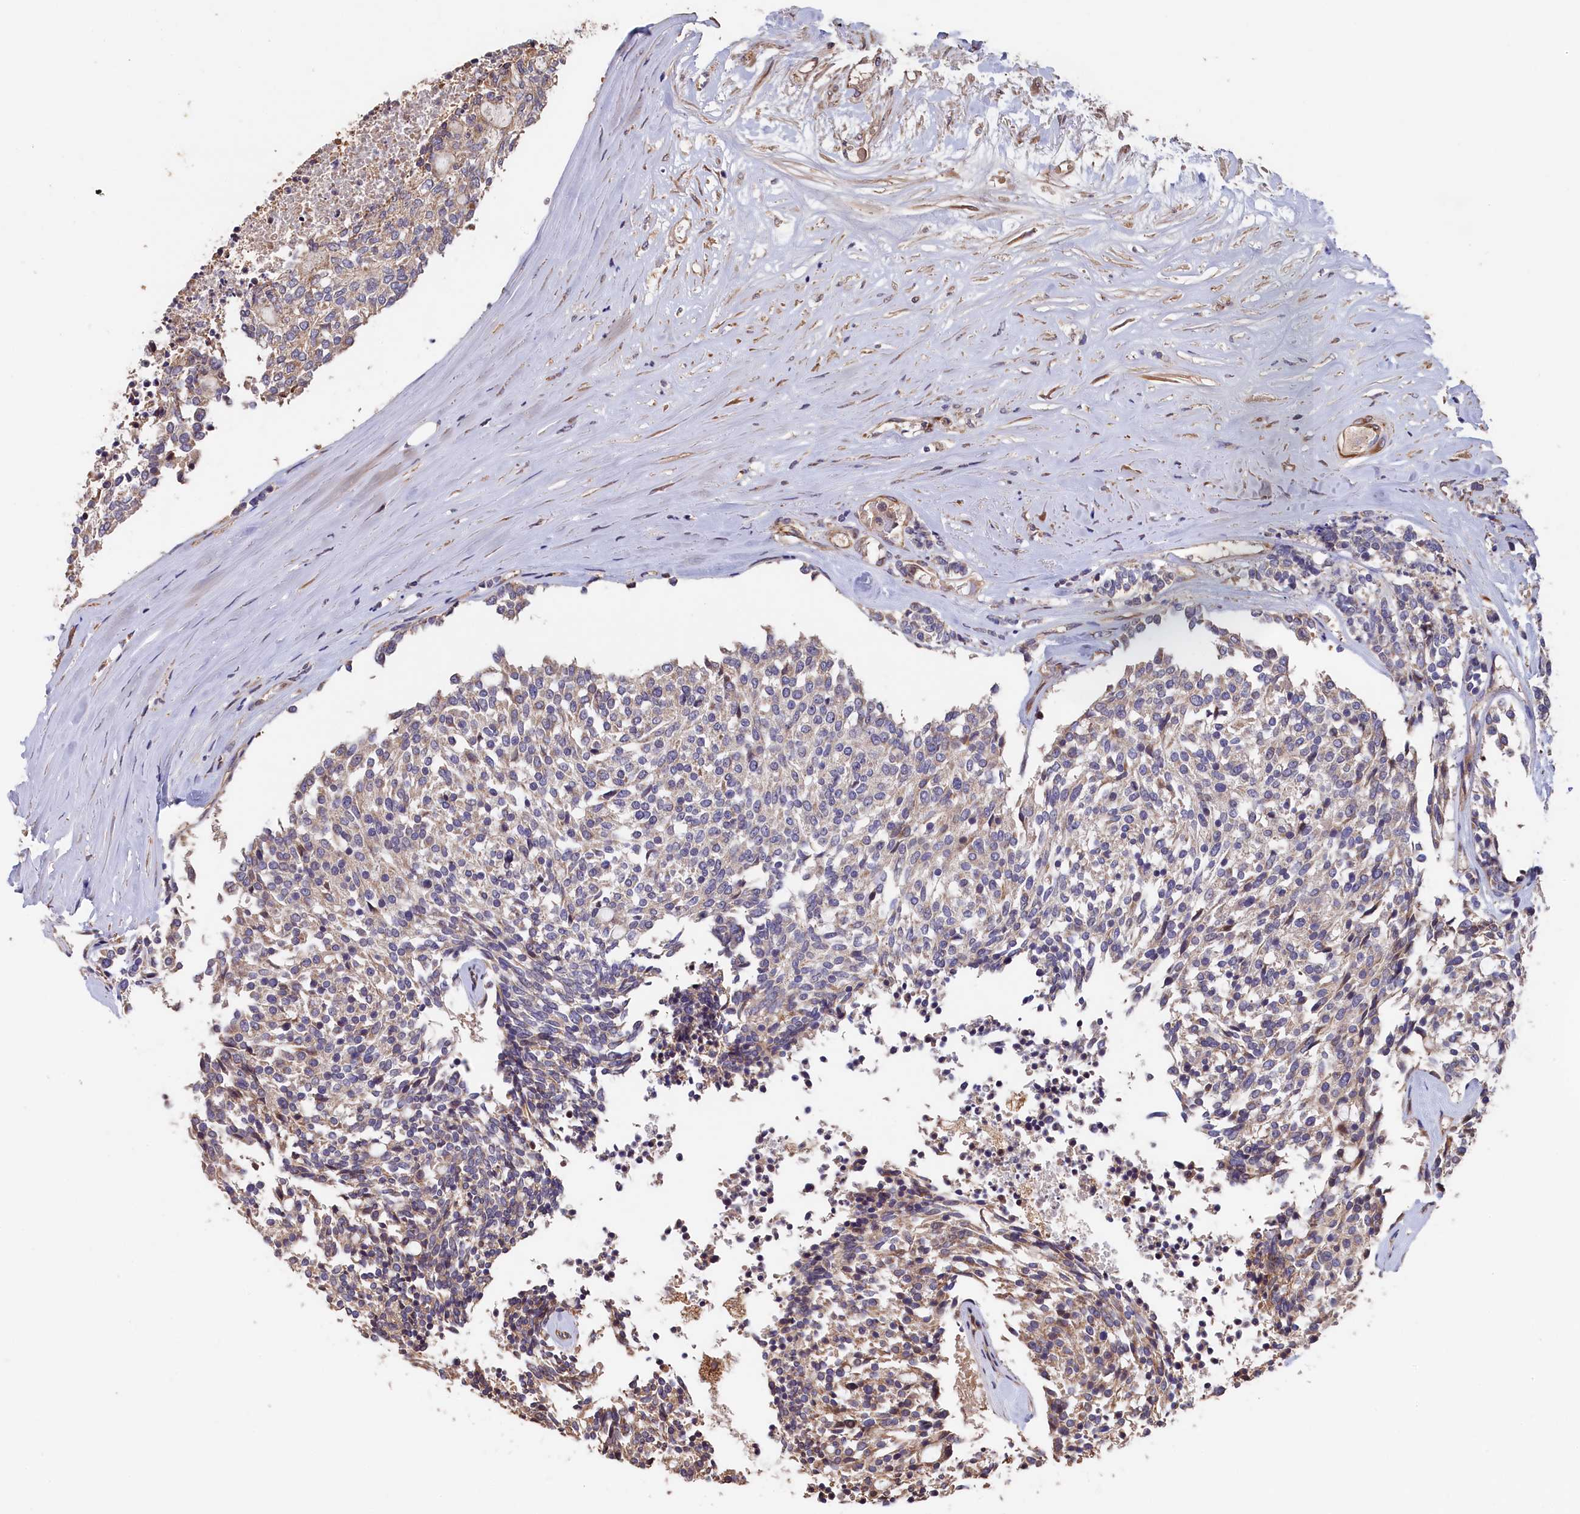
{"staining": {"intensity": "weak", "quantity": "25%-75%", "location": "cytoplasmic/membranous"}, "tissue": "carcinoid", "cell_type": "Tumor cells", "image_type": "cancer", "snomed": [{"axis": "morphology", "description": "Carcinoid, malignant, NOS"}, {"axis": "topography", "description": "Pancreas"}], "caption": "A high-resolution image shows IHC staining of carcinoid, which demonstrates weak cytoplasmic/membranous staining in approximately 25%-75% of tumor cells.", "gene": "GREB1L", "patient": {"sex": "female", "age": 54}}